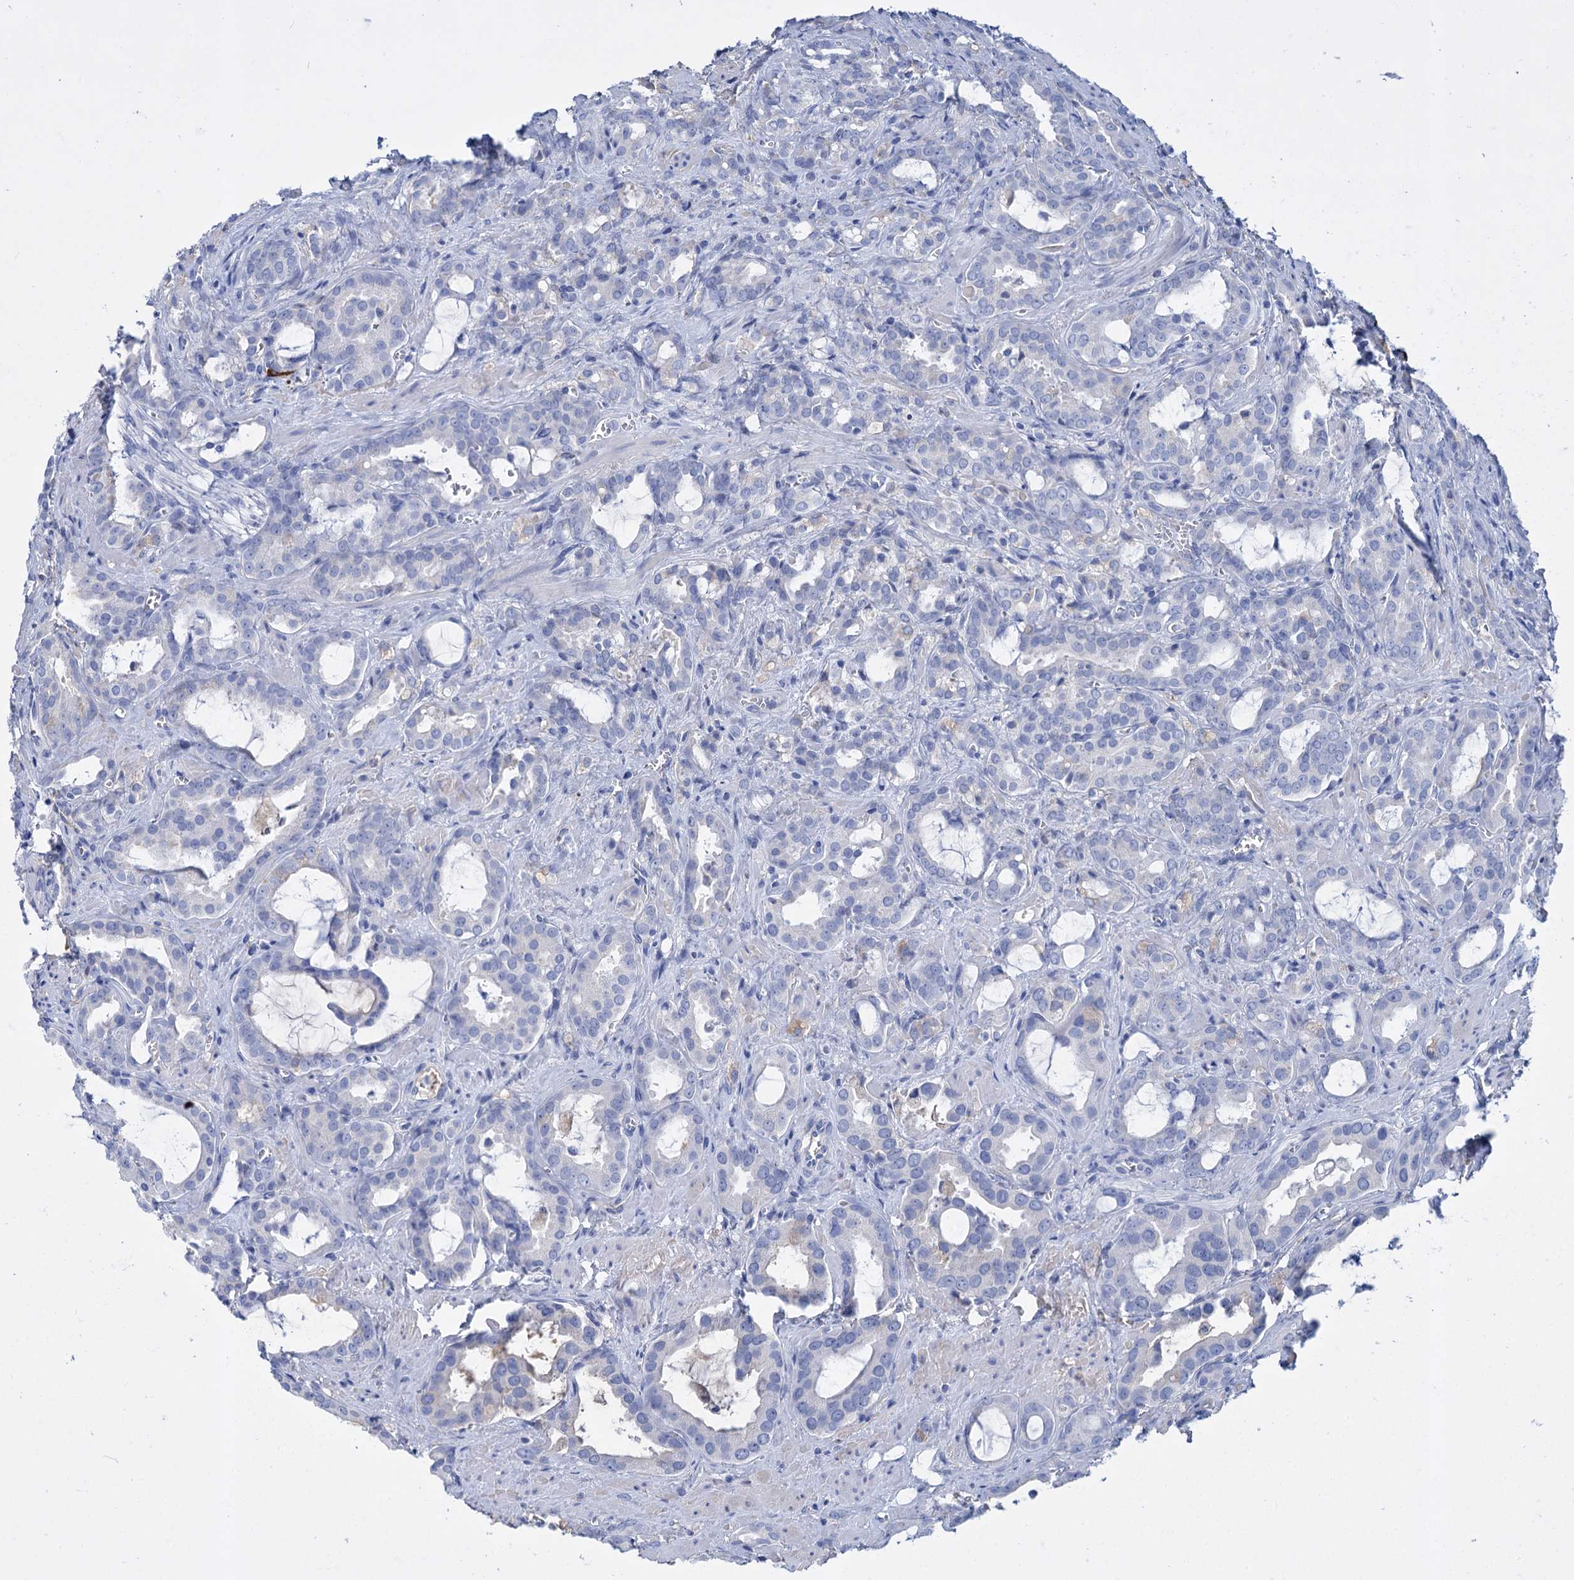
{"staining": {"intensity": "negative", "quantity": "none", "location": "none"}, "tissue": "prostate cancer", "cell_type": "Tumor cells", "image_type": "cancer", "snomed": [{"axis": "morphology", "description": "Adenocarcinoma, High grade"}, {"axis": "topography", "description": "Prostate"}], "caption": "DAB immunohistochemical staining of human prostate cancer exhibits no significant staining in tumor cells. (DAB immunohistochemistry visualized using brightfield microscopy, high magnification).", "gene": "FBXW12", "patient": {"sex": "male", "age": 72}}